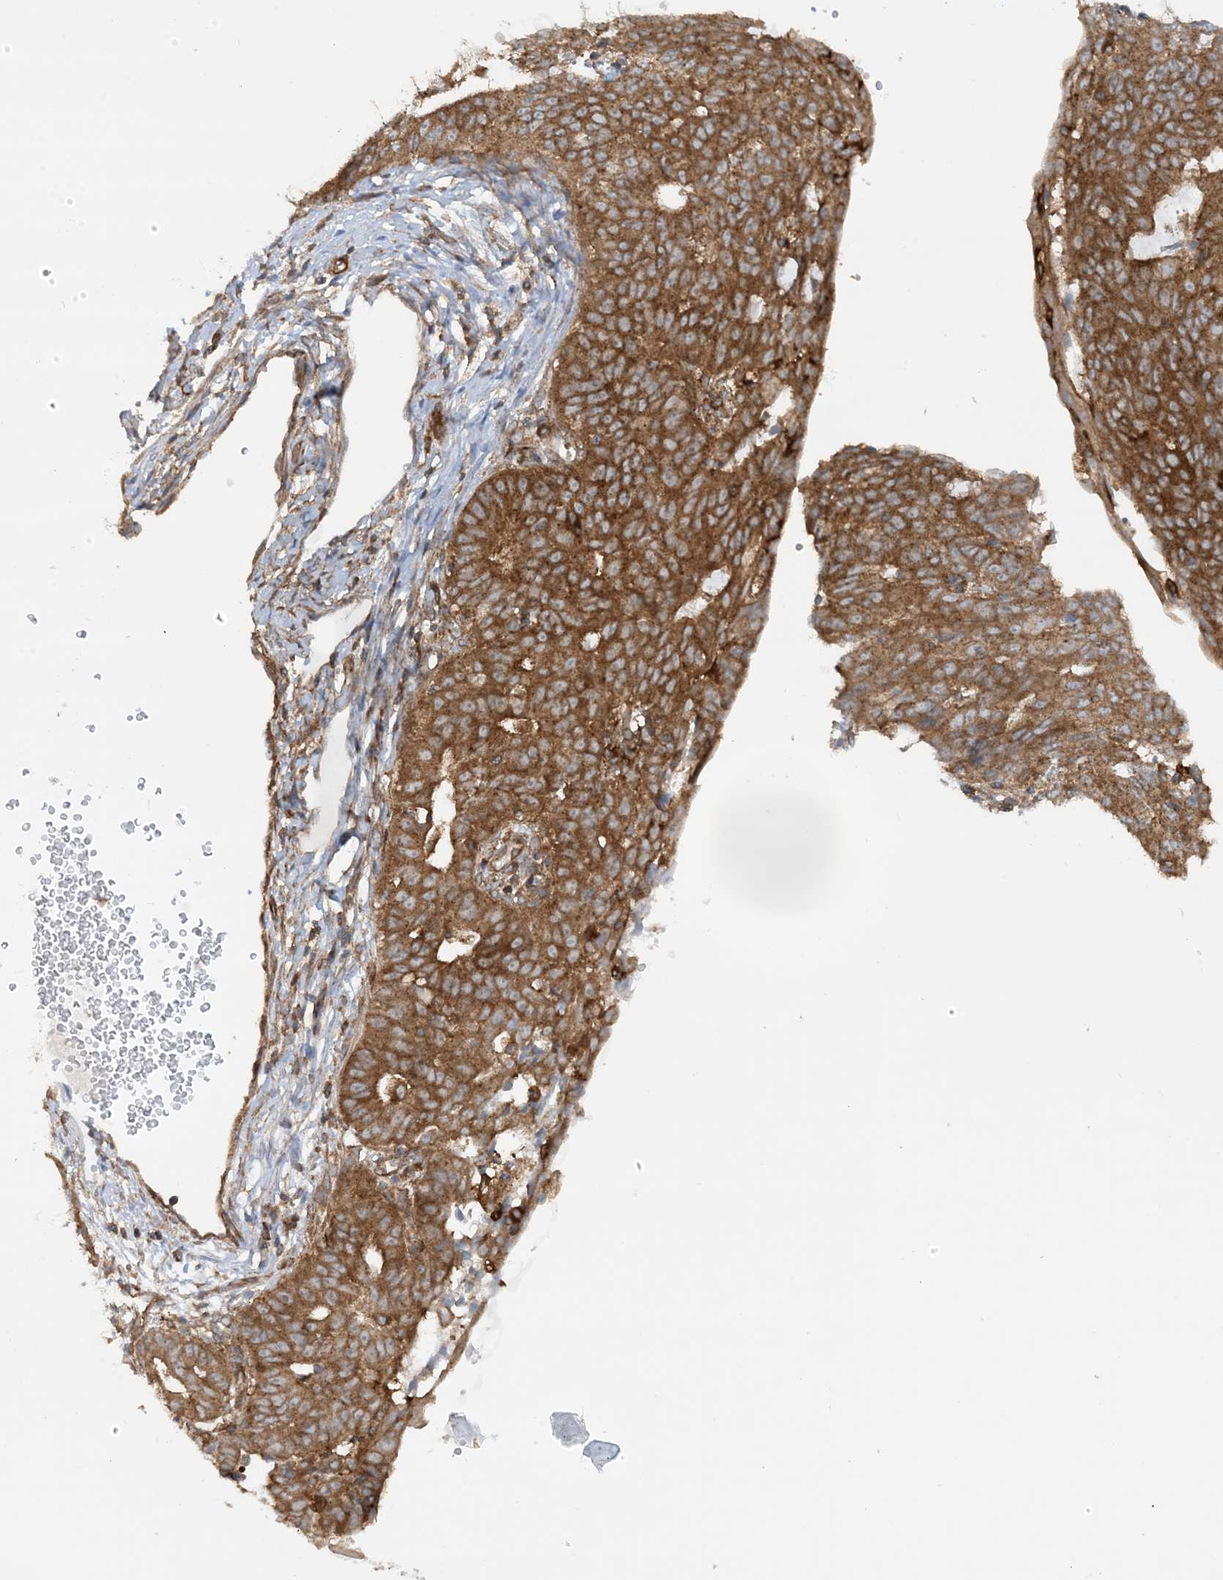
{"staining": {"intensity": "moderate", "quantity": ">75%", "location": "cytoplasmic/membranous"}, "tissue": "endometrial cancer", "cell_type": "Tumor cells", "image_type": "cancer", "snomed": [{"axis": "morphology", "description": "Adenocarcinoma, NOS"}, {"axis": "topography", "description": "Endometrium"}], "caption": "Tumor cells exhibit moderate cytoplasmic/membranous expression in about >75% of cells in endometrial cancer (adenocarcinoma).", "gene": "STAM2", "patient": {"sex": "female", "age": 32}}